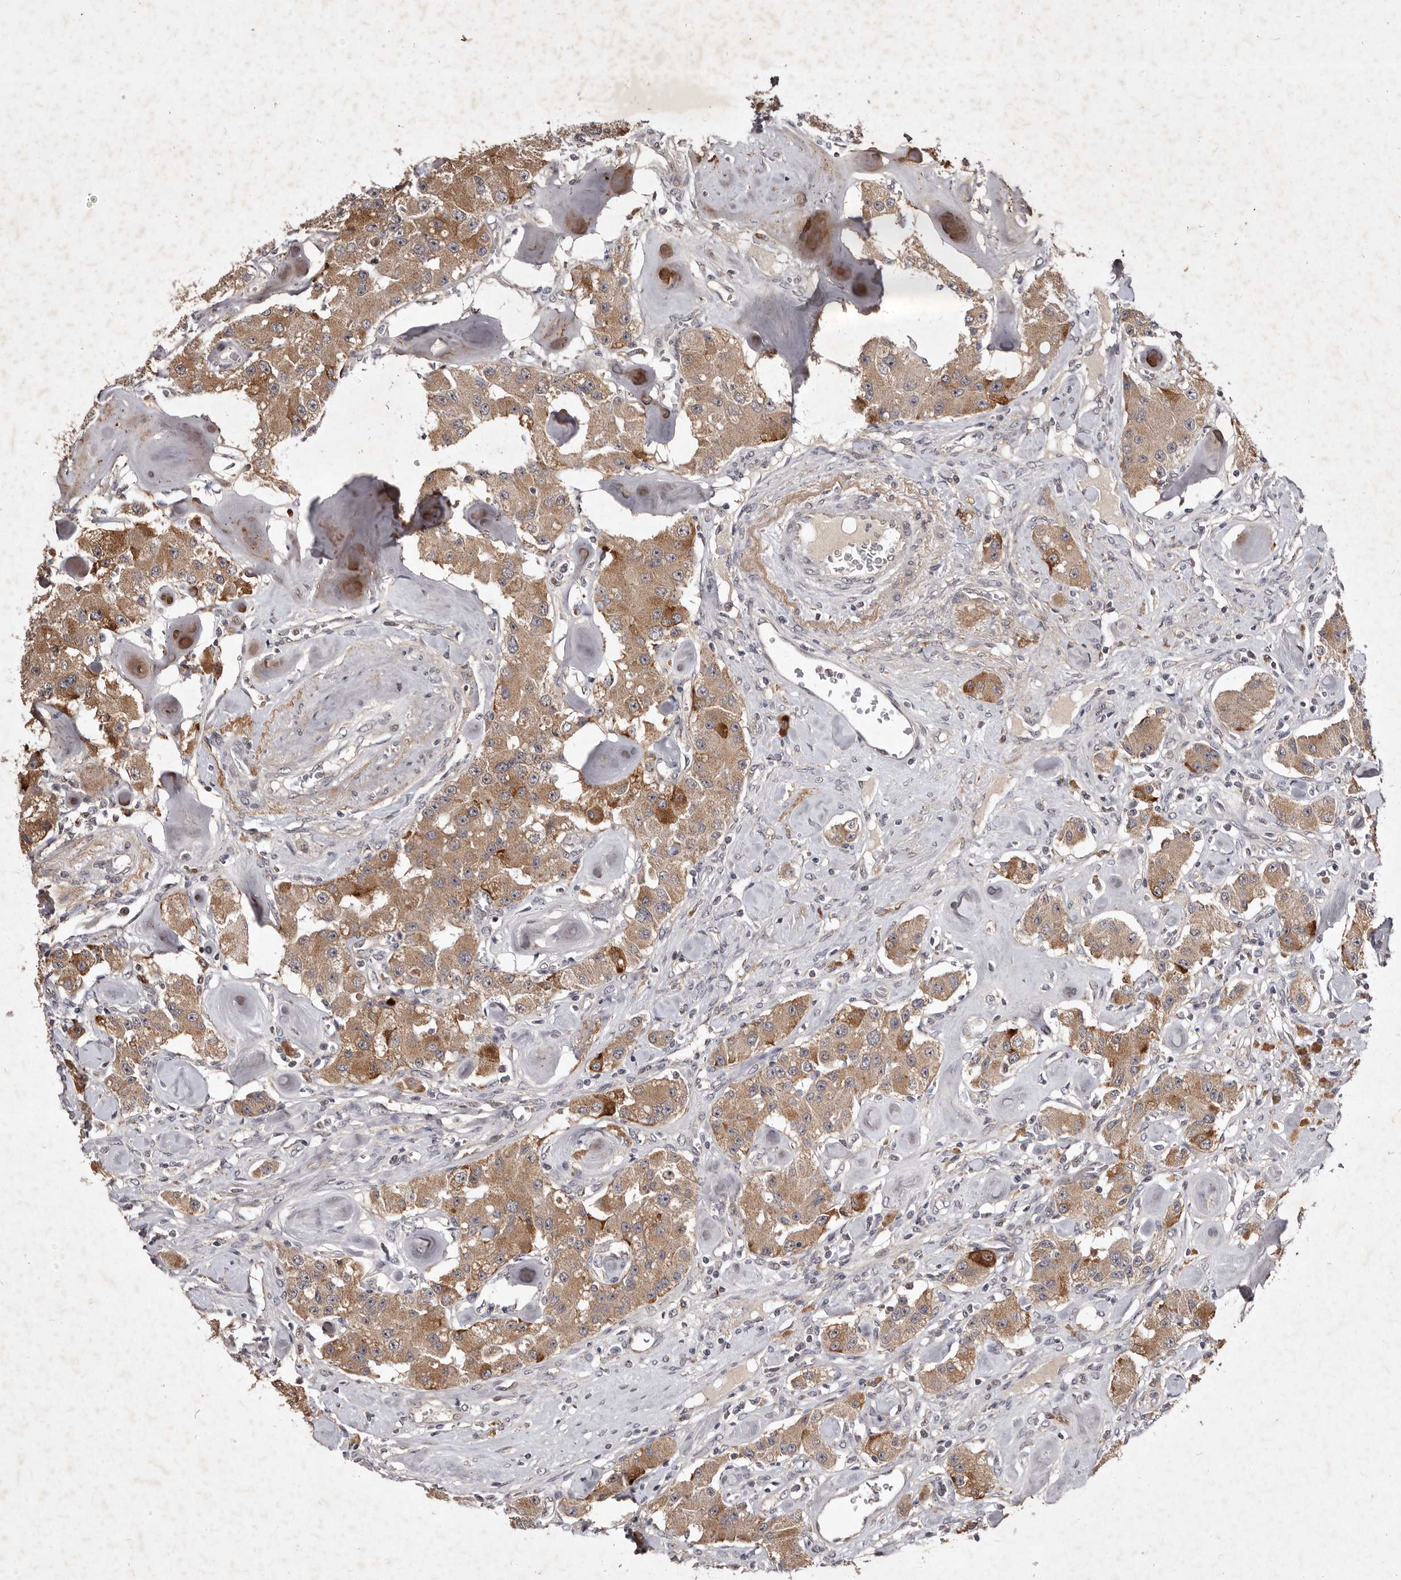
{"staining": {"intensity": "moderate", "quantity": ">75%", "location": "cytoplasmic/membranous"}, "tissue": "carcinoid", "cell_type": "Tumor cells", "image_type": "cancer", "snomed": [{"axis": "morphology", "description": "Carcinoid, malignant, NOS"}, {"axis": "topography", "description": "Pancreas"}], "caption": "Immunohistochemical staining of human carcinoid (malignant) shows medium levels of moderate cytoplasmic/membranous positivity in approximately >75% of tumor cells. Immunohistochemistry stains the protein of interest in brown and the nuclei are stained blue.", "gene": "FLAD1", "patient": {"sex": "male", "age": 41}}